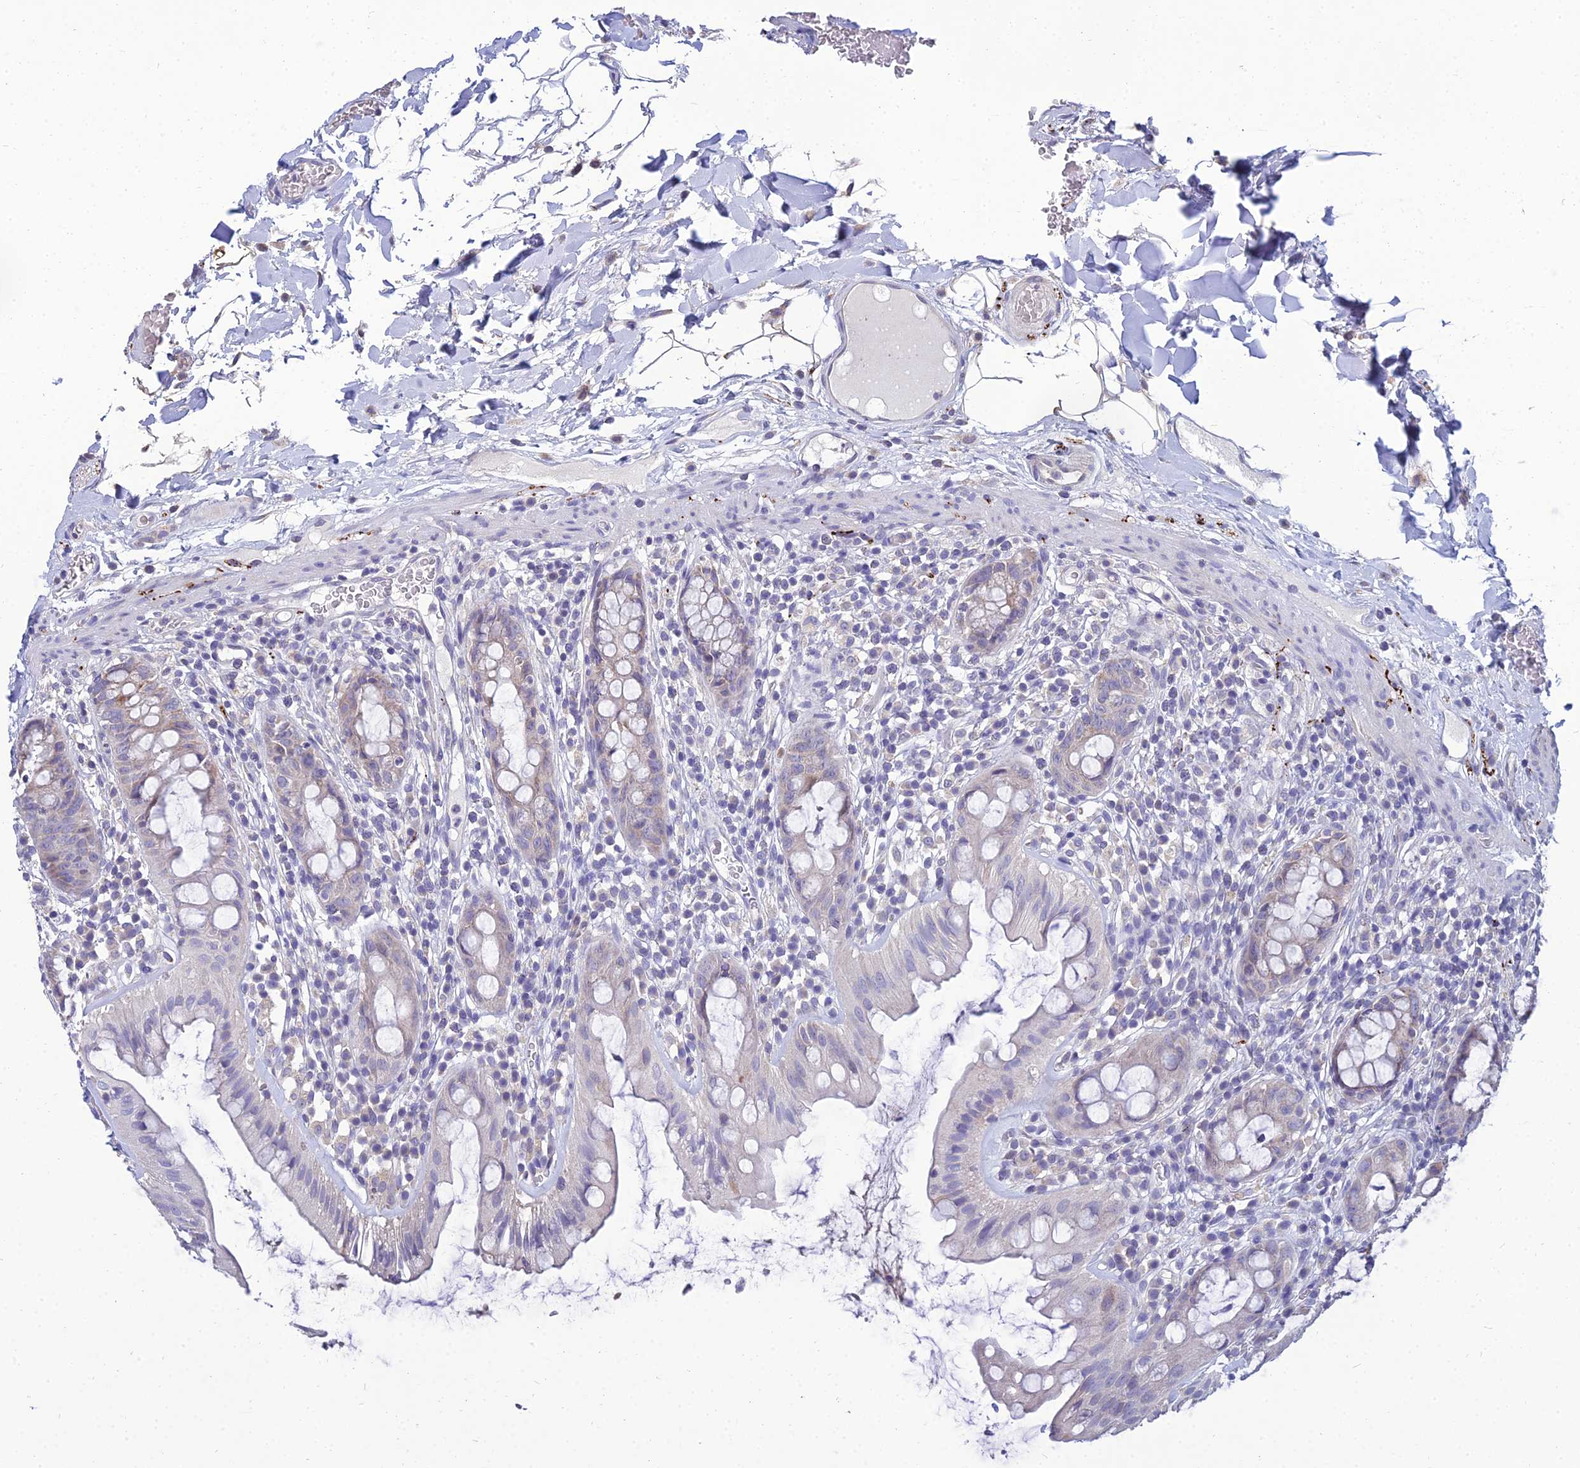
{"staining": {"intensity": "weak", "quantity": "<25%", "location": "cytoplasmic/membranous"}, "tissue": "rectum", "cell_type": "Glandular cells", "image_type": "normal", "snomed": [{"axis": "morphology", "description": "Normal tissue, NOS"}, {"axis": "topography", "description": "Rectum"}], "caption": "This is a histopathology image of IHC staining of normal rectum, which shows no positivity in glandular cells.", "gene": "NPY", "patient": {"sex": "female", "age": 57}}